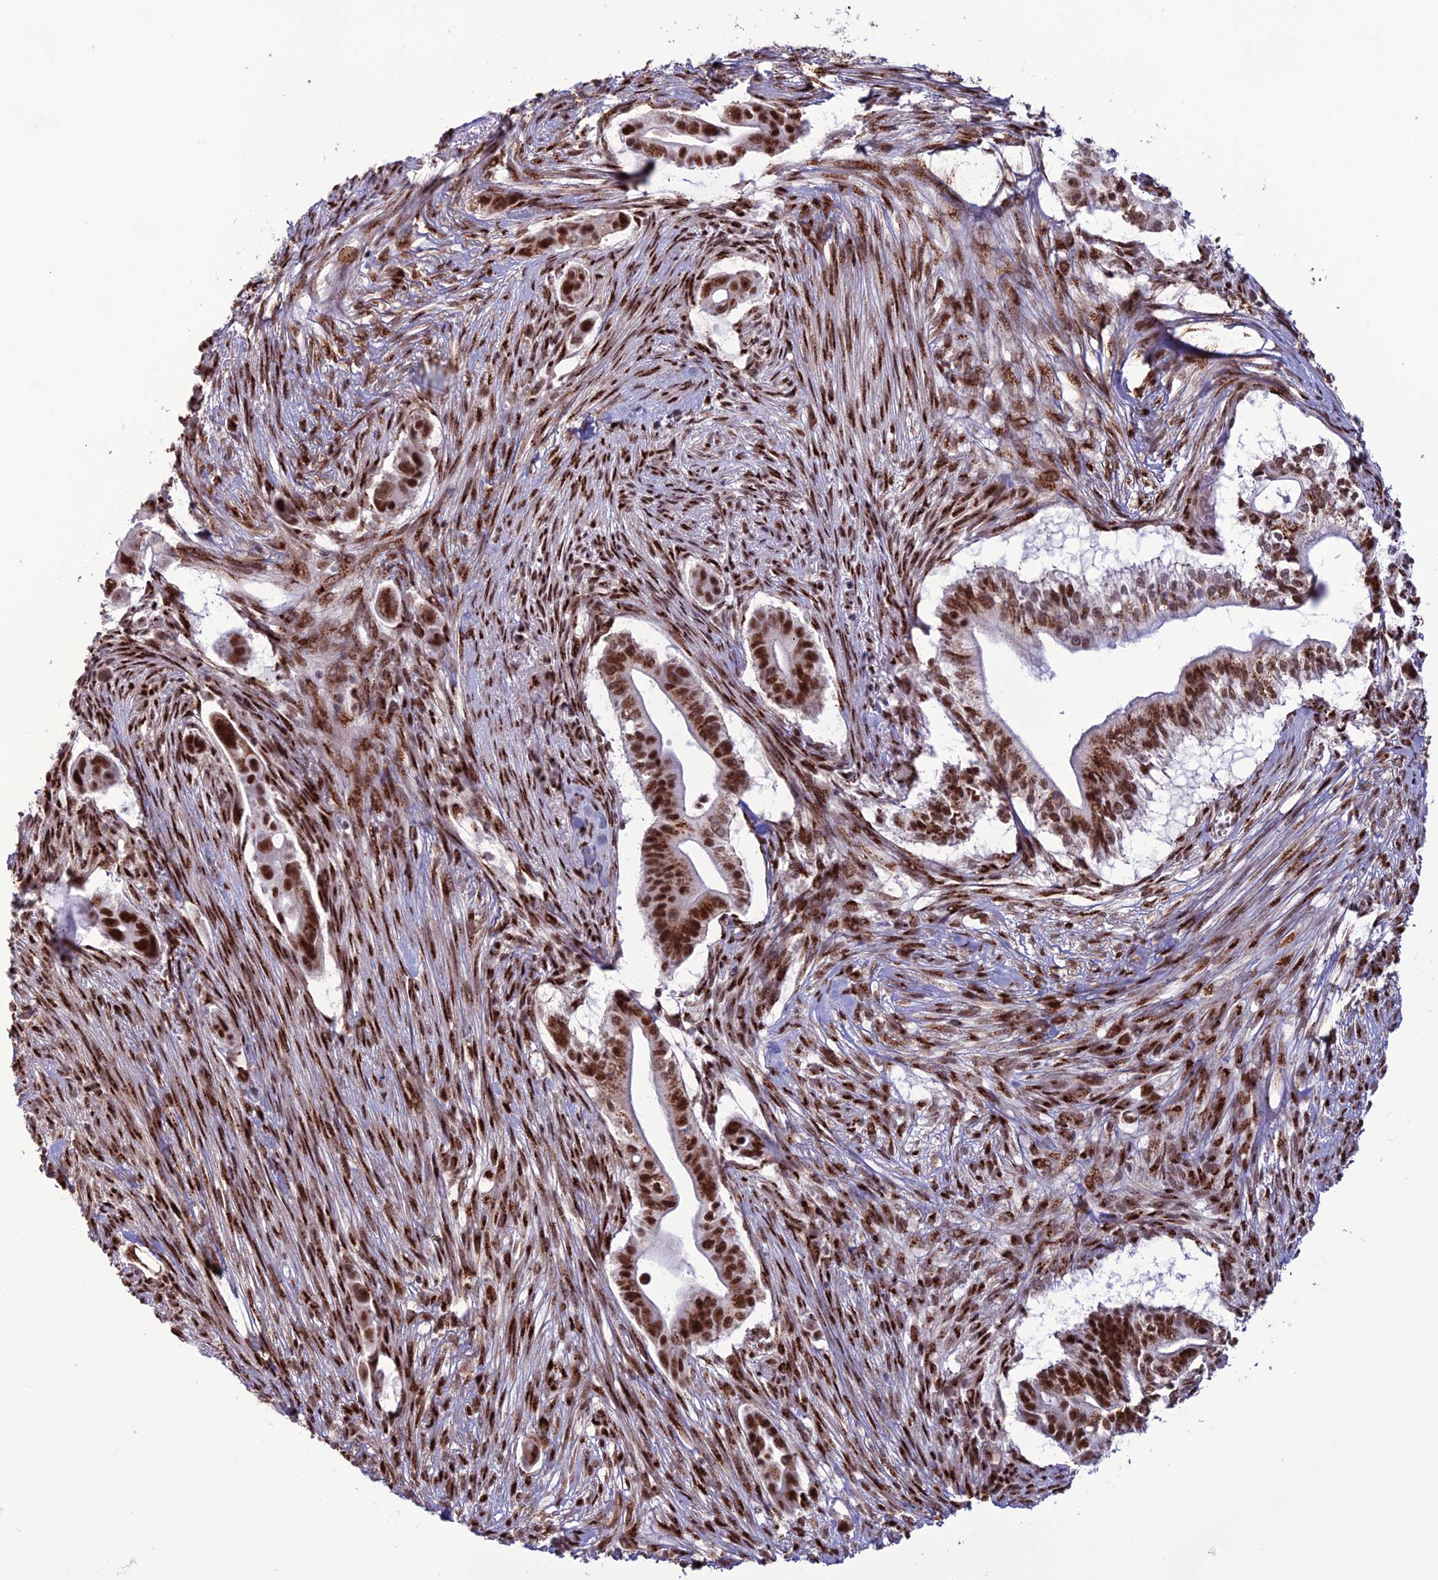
{"staining": {"intensity": "strong", "quantity": "25%-75%", "location": "cytoplasmic/membranous,nuclear"}, "tissue": "pancreatic cancer", "cell_type": "Tumor cells", "image_type": "cancer", "snomed": [{"axis": "morphology", "description": "Adenocarcinoma, NOS"}, {"axis": "topography", "description": "Pancreas"}], "caption": "A histopathology image of human pancreatic cancer (adenocarcinoma) stained for a protein shows strong cytoplasmic/membranous and nuclear brown staining in tumor cells.", "gene": "PLEKHA4", "patient": {"sex": "male", "age": 68}}